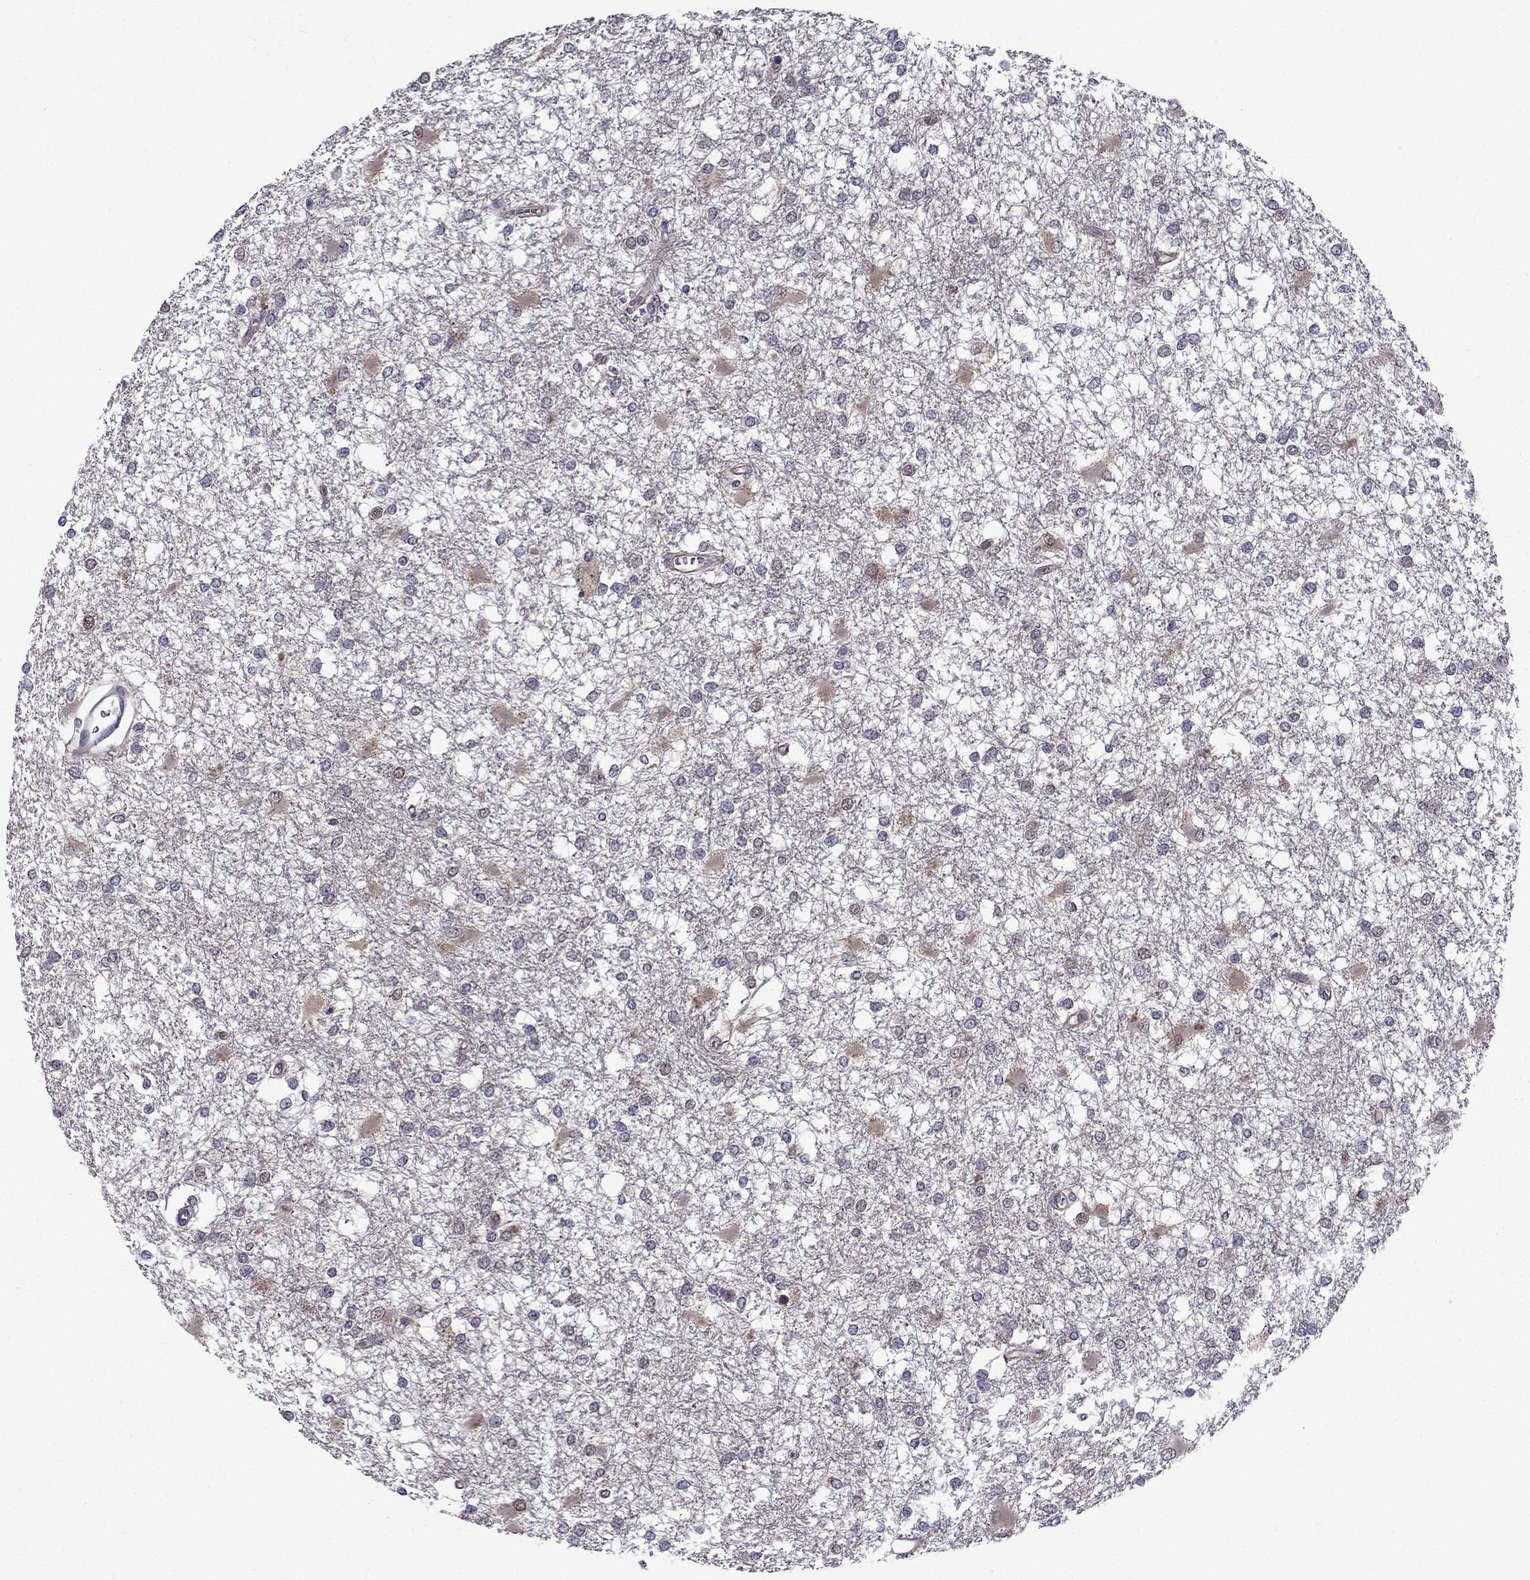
{"staining": {"intensity": "negative", "quantity": "none", "location": "none"}, "tissue": "glioma", "cell_type": "Tumor cells", "image_type": "cancer", "snomed": [{"axis": "morphology", "description": "Glioma, malignant, High grade"}, {"axis": "topography", "description": "Cerebral cortex"}], "caption": "DAB immunohistochemical staining of human glioma exhibits no significant positivity in tumor cells.", "gene": "CDK5", "patient": {"sex": "male", "age": 79}}